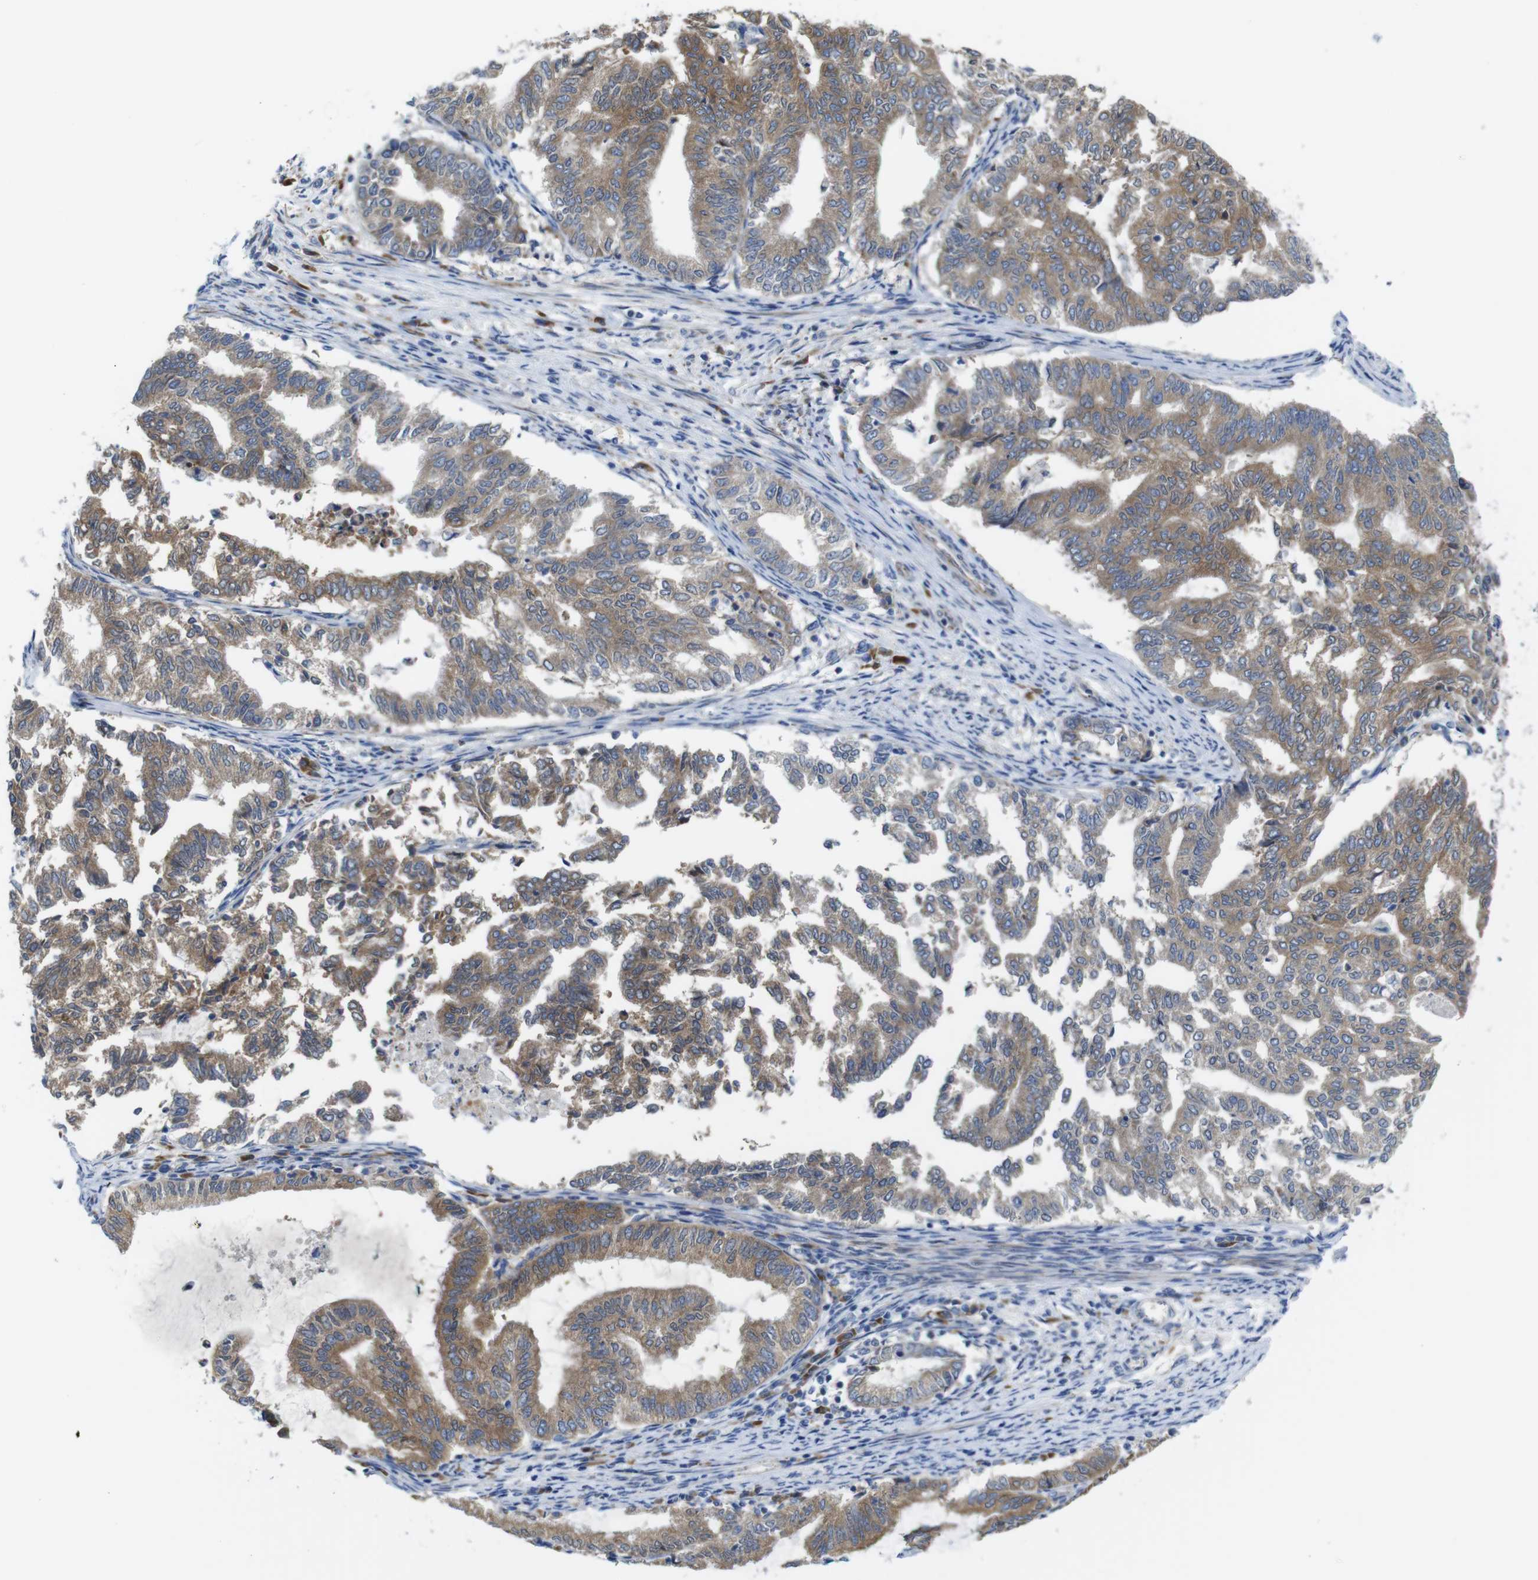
{"staining": {"intensity": "moderate", "quantity": ">75%", "location": "cytoplasmic/membranous"}, "tissue": "endometrial cancer", "cell_type": "Tumor cells", "image_type": "cancer", "snomed": [{"axis": "morphology", "description": "Adenocarcinoma, NOS"}, {"axis": "topography", "description": "Endometrium"}], "caption": "This histopathology image displays immunohistochemistry staining of endometrial adenocarcinoma, with medium moderate cytoplasmic/membranous positivity in about >75% of tumor cells.", "gene": "DDRGK1", "patient": {"sex": "female", "age": 79}}